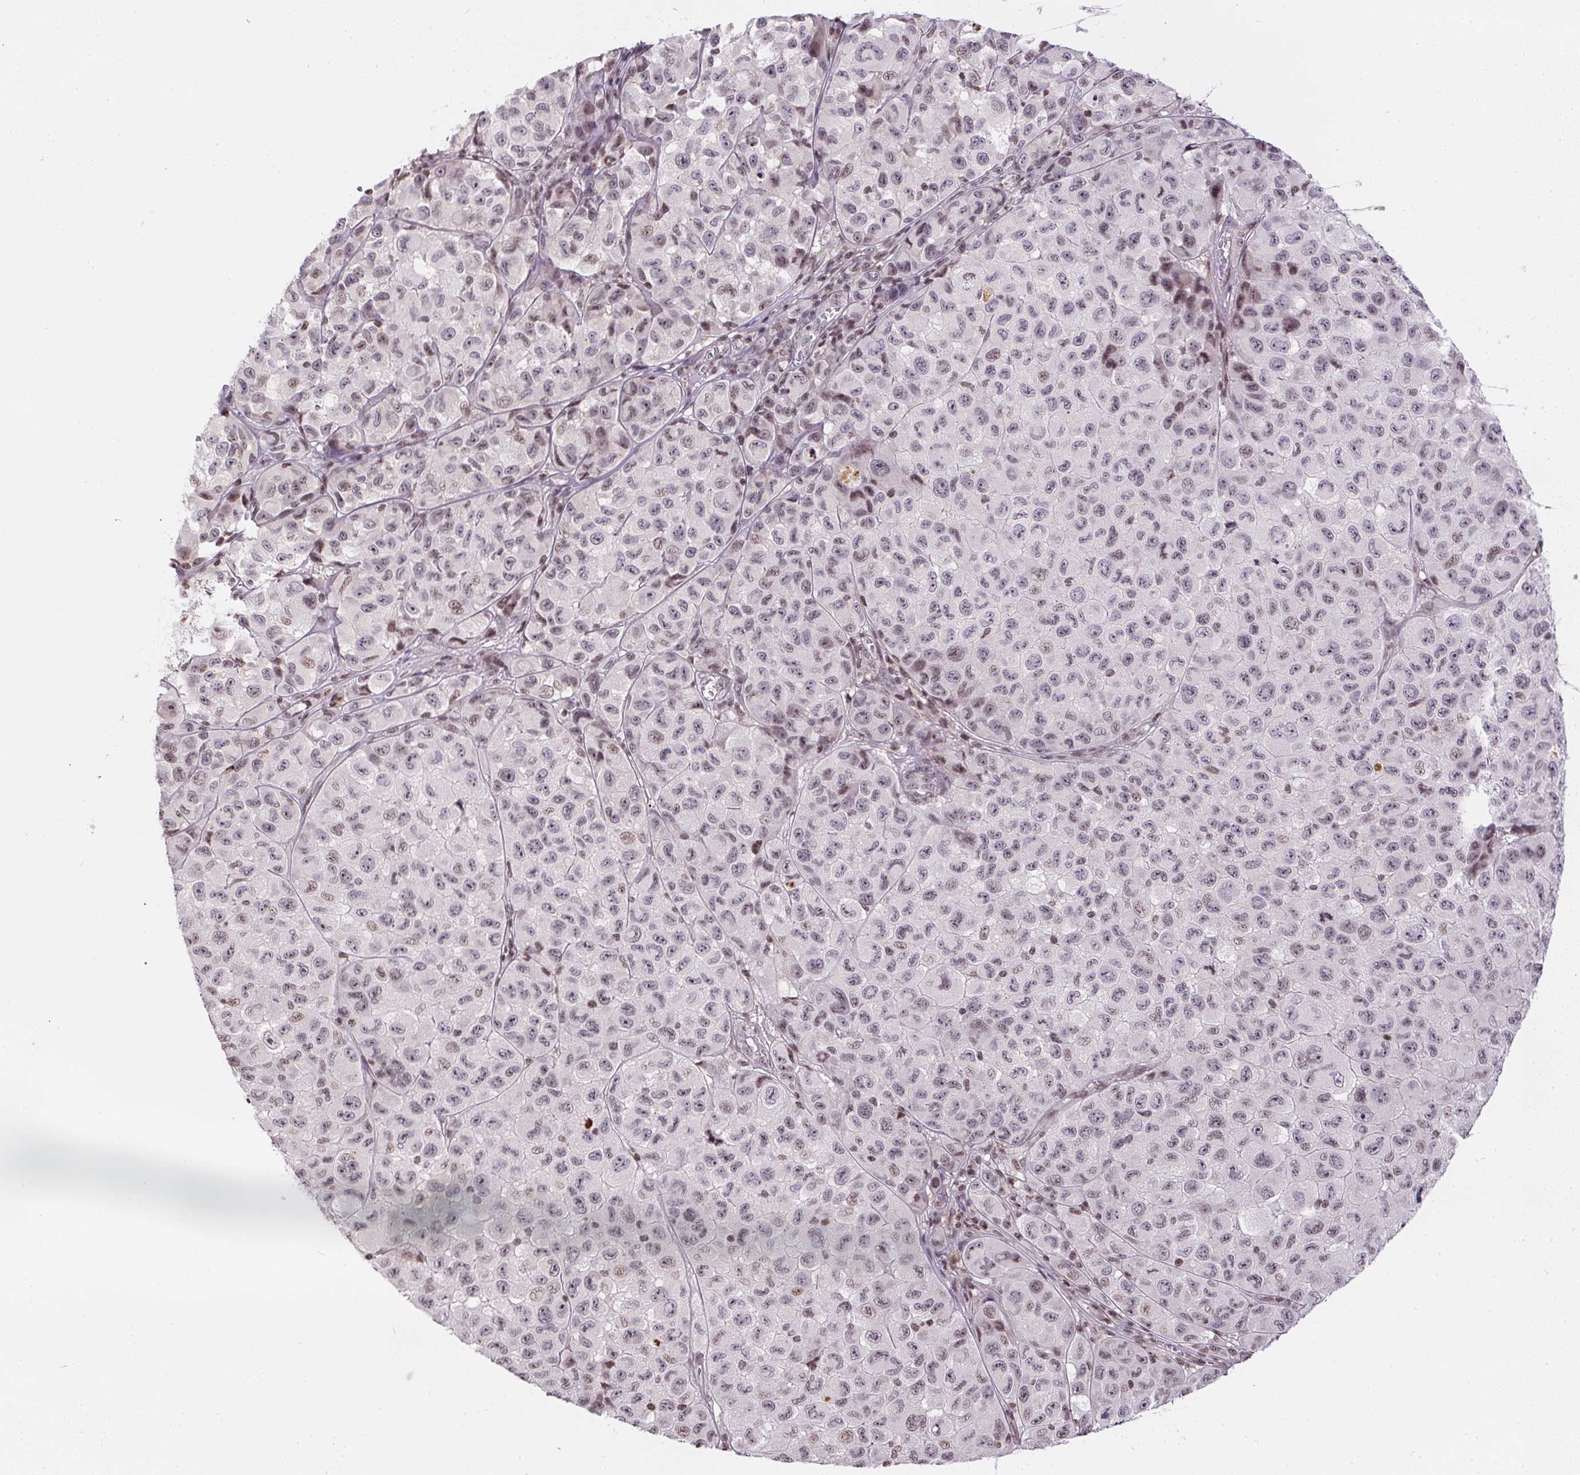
{"staining": {"intensity": "weak", "quantity": "25%-75%", "location": "nuclear"}, "tissue": "melanoma", "cell_type": "Tumor cells", "image_type": "cancer", "snomed": [{"axis": "morphology", "description": "Malignant melanoma, NOS"}, {"axis": "topography", "description": "Skin"}], "caption": "Melanoma stained for a protein shows weak nuclear positivity in tumor cells.", "gene": "RNF181", "patient": {"sex": "male", "age": 93}}